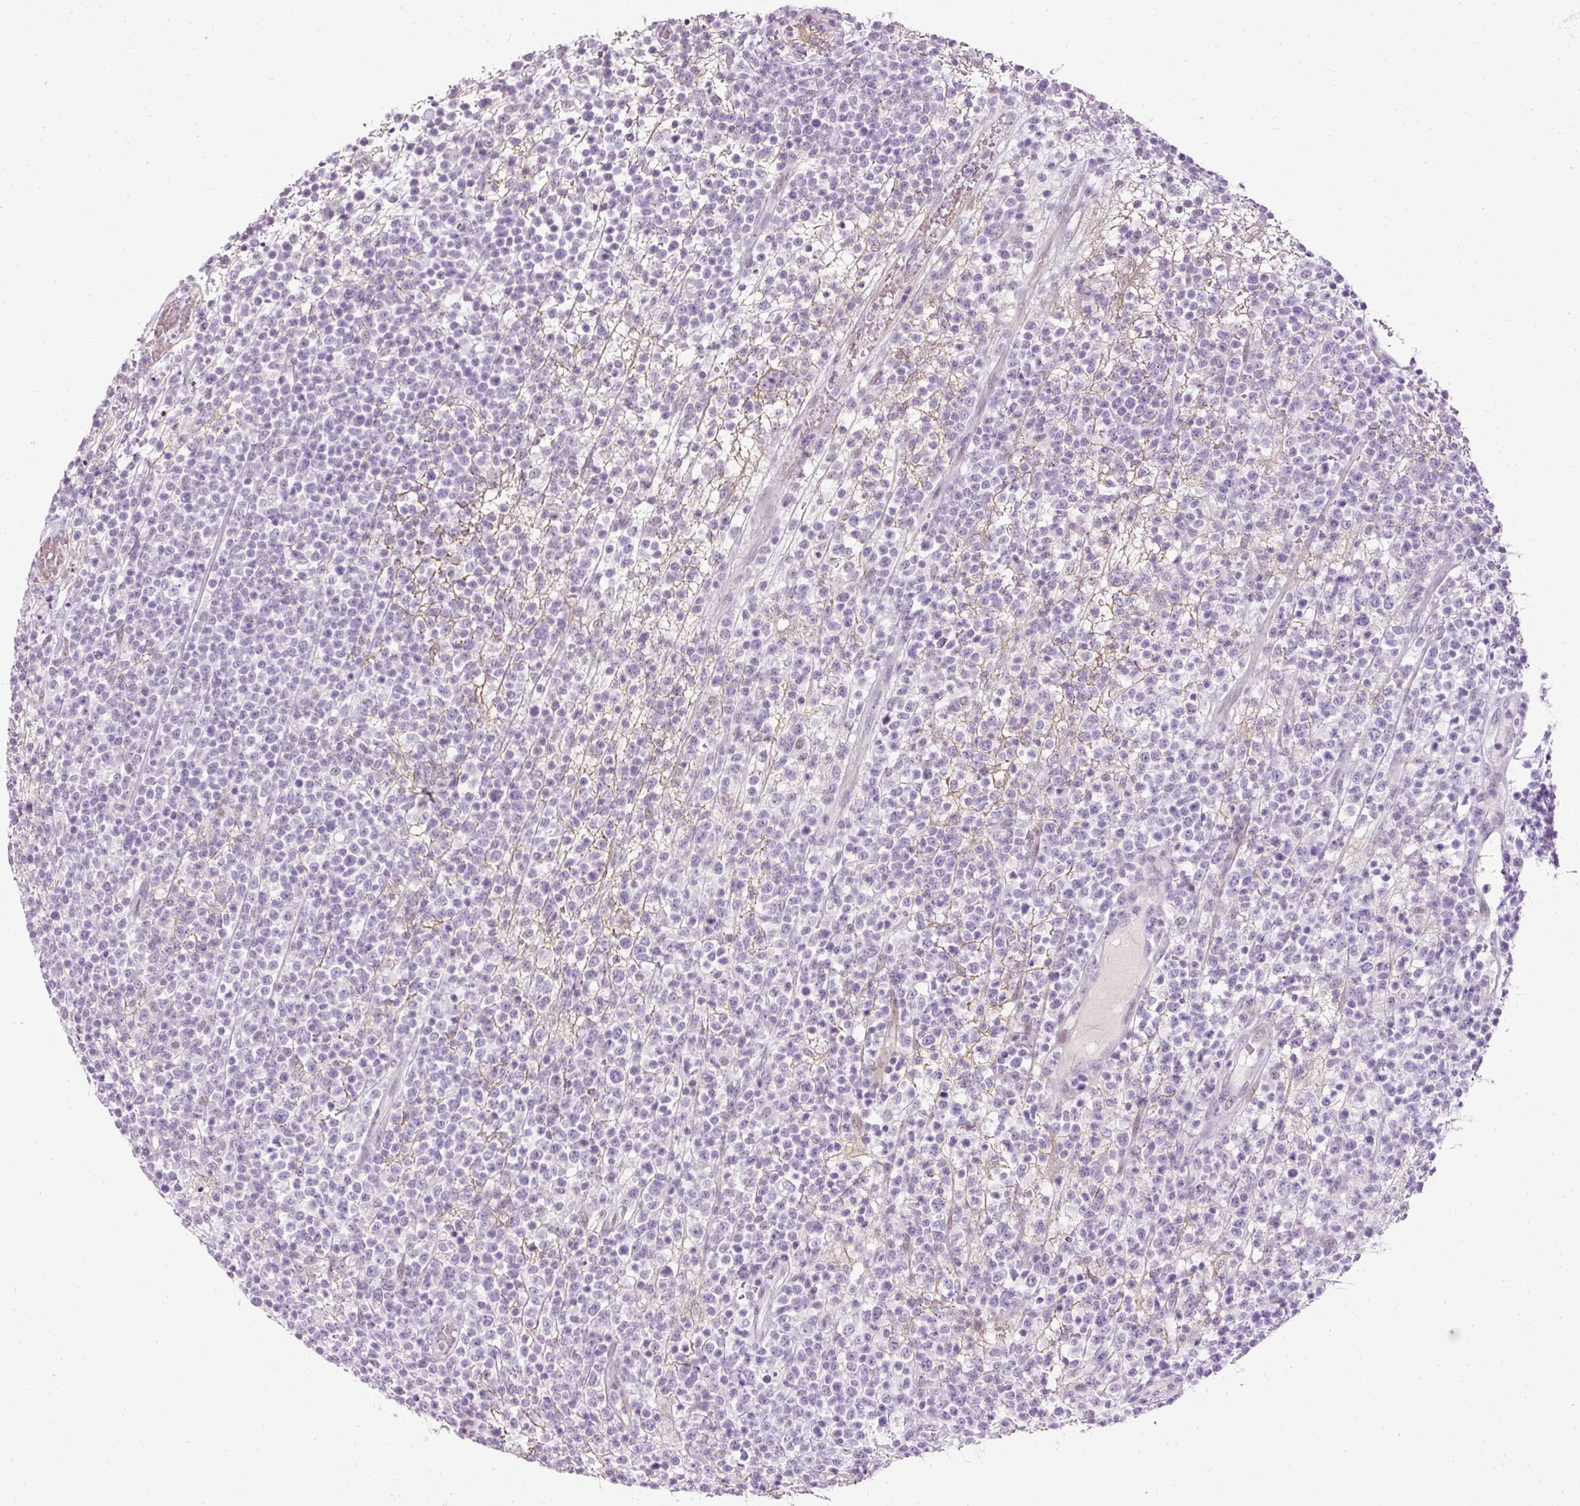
{"staining": {"intensity": "negative", "quantity": "none", "location": "none"}, "tissue": "lymphoma", "cell_type": "Tumor cells", "image_type": "cancer", "snomed": [{"axis": "morphology", "description": "Malignant lymphoma, non-Hodgkin's type, High grade"}, {"axis": "topography", "description": "Colon"}], "caption": "Lymphoma was stained to show a protein in brown. There is no significant positivity in tumor cells.", "gene": "PDE6B", "patient": {"sex": "female", "age": 53}}